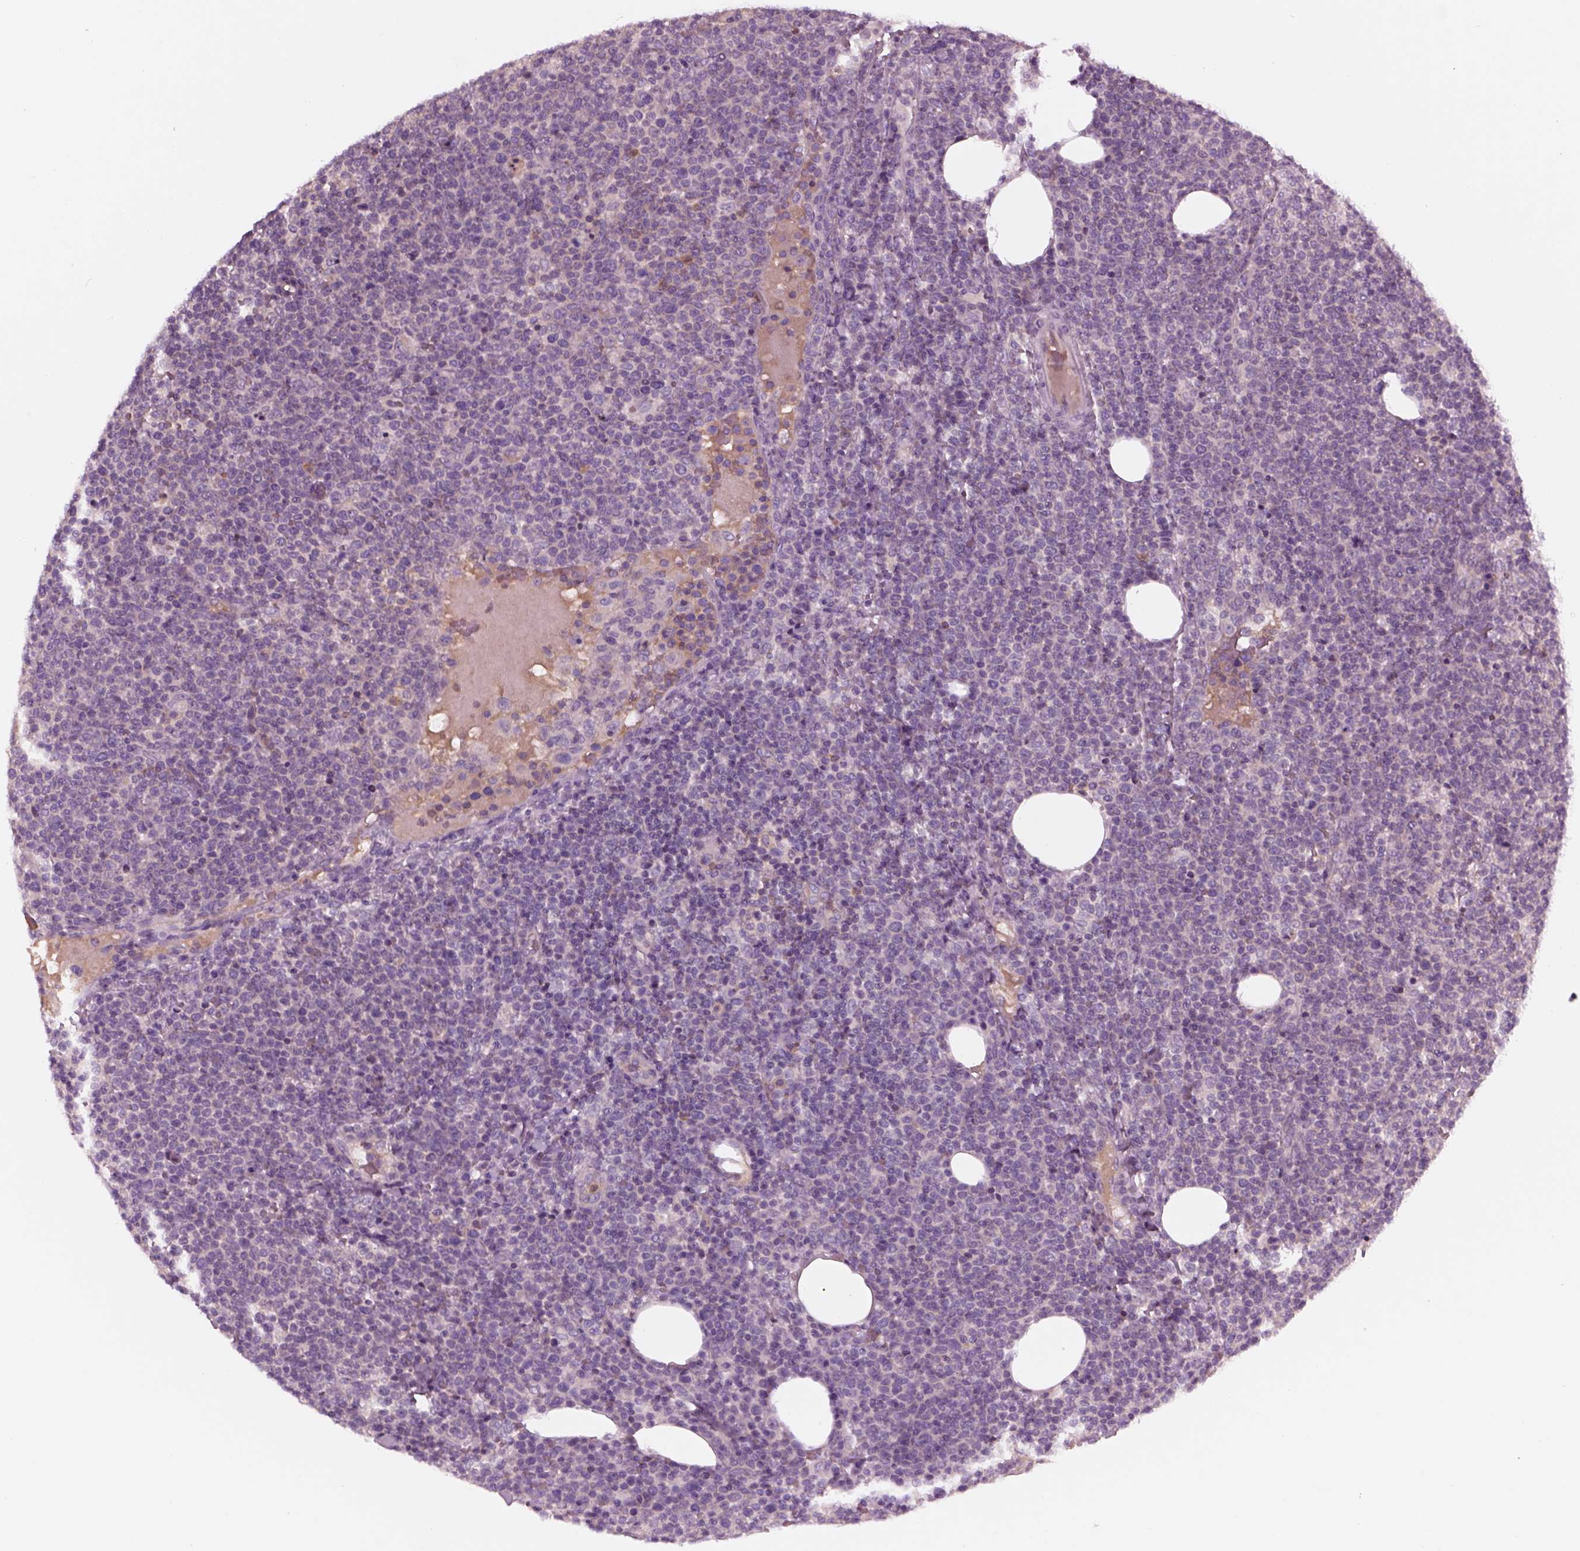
{"staining": {"intensity": "negative", "quantity": "none", "location": "none"}, "tissue": "lymphoma", "cell_type": "Tumor cells", "image_type": "cancer", "snomed": [{"axis": "morphology", "description": "Malignant lymphoma, non-Hodgkin's type, High grade"}, {"axis": "topography", "description": "Lymph node"}], "caption": "Human lymphoma stained for a protein using immunohistochemistry (IHC) demonstrates no staining in tumor cells.", "gene": "SLC2A3", "patient": {"sex": "male", "age": 61}}